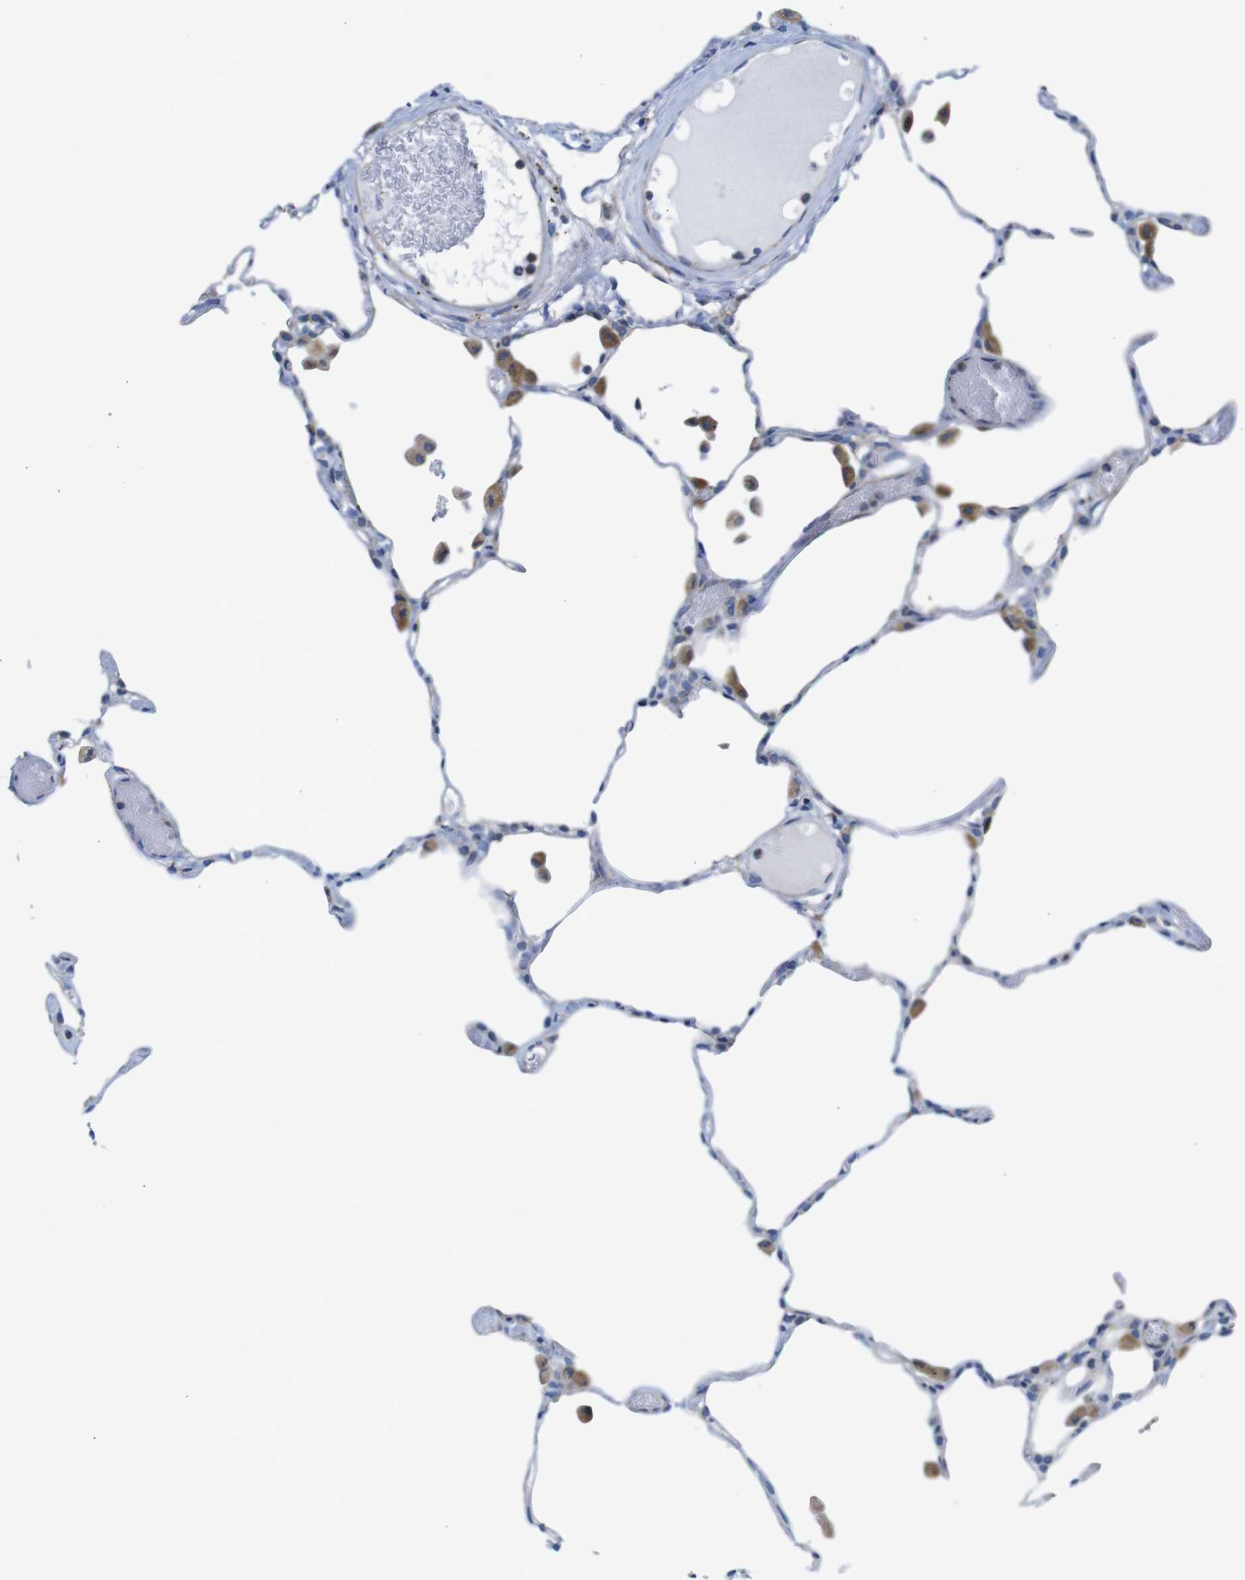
{"staining": {"intensity": "moderate", "quantity": "<25%", "location": "cytoplasmic/membranous"}, "tissue": "lung", "cell_type": "Alveolar cells", "image_type": "normal", "snomed": [{"axis": "morphology", "description": "Normal tissue, NOS"}, {"axis": "topography", "description": "Lung"}], "caption": "Immunohistochemical staining of benign human lung demonstrates <25% levels of moderate cytoplasmic/membranous protein expression in about <25% of alveolar cells.", "gene": "PDCD1LG2", "patient": {"sex": "female", "age": 49}}